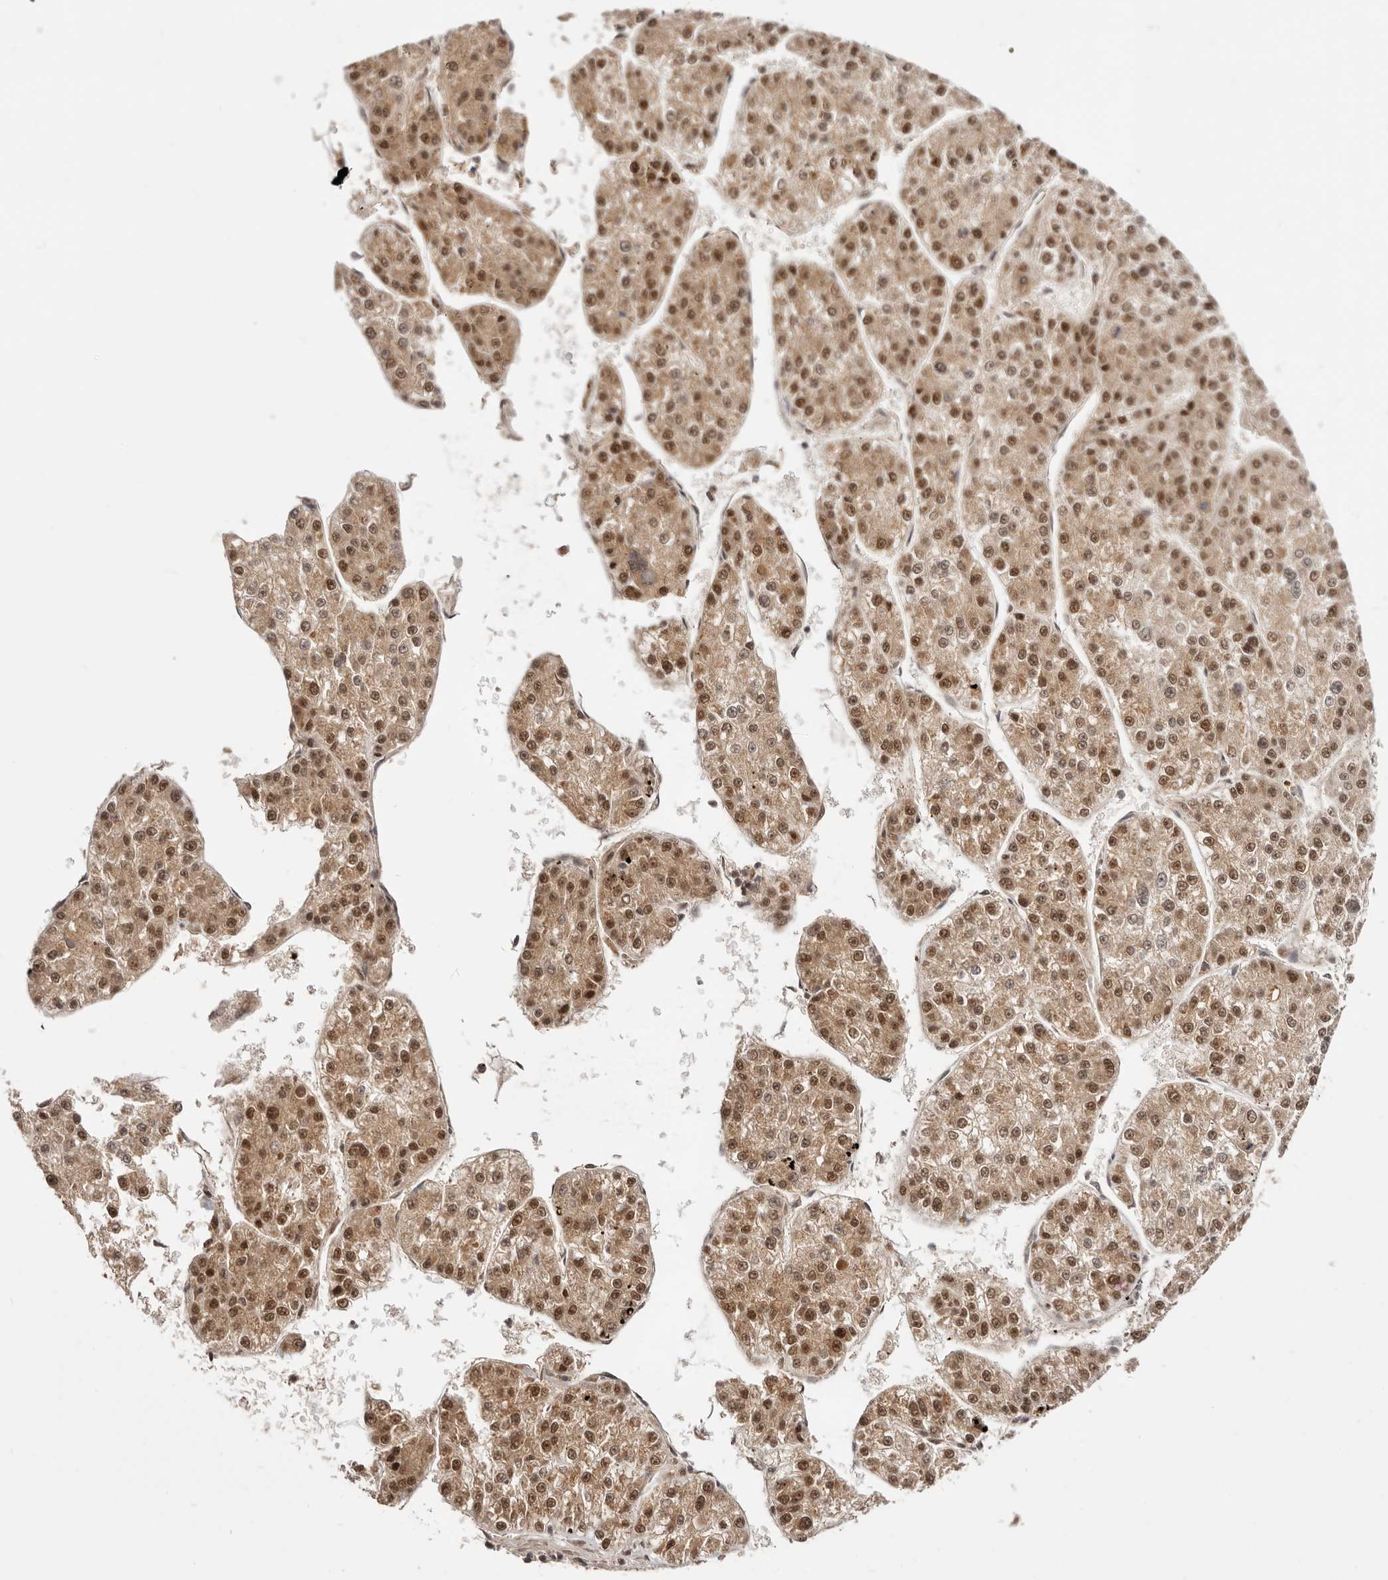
{"staining": {"intensity": "strong", "quantity": "25%-75%", "location": "cytoplasmic/membranous,nuclear"}, "tissue": "liver cancer", "cell_type": "Tumor cells", "image_type": "cancer", "snomed": [{"axis": "morphology", "description": "Carcinoma, Hepatocellular, NOS"}, {"axis": "topography", "description": "Liver"}], "caption": "This image displays immunohistochemistry staining of human hepatocellular carcinoma (liver), with high strong cytoplasmic/membranous and nuclear staining in about 25%-75% of tumor cells.", "gene": "SEC14L1", "patient": {"sex": "female", "age": 73}}